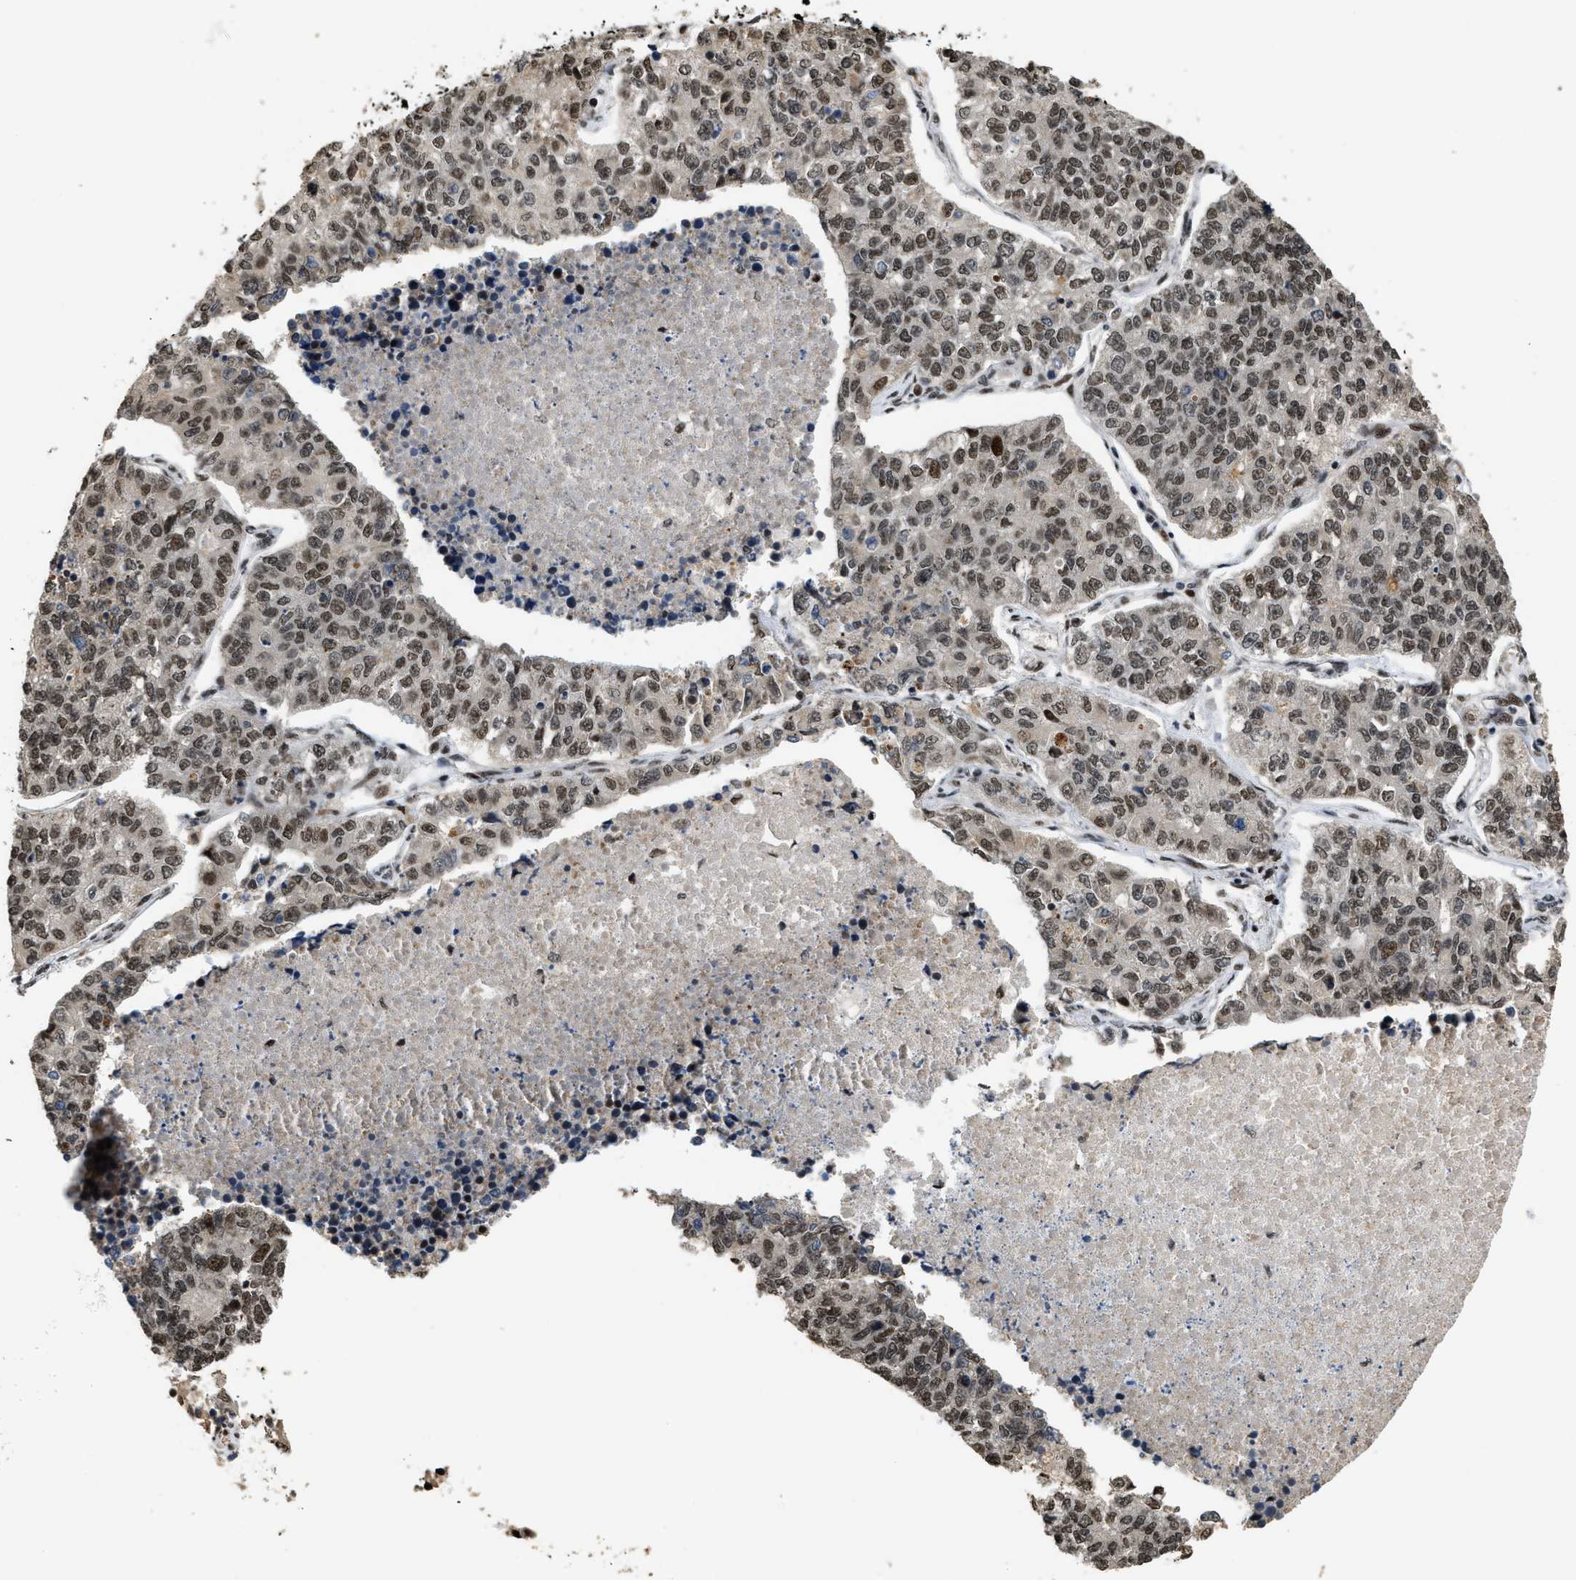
{"staining": {"intensity": "moderate", "quantity": ">75%", "location": "nuclear"}, "tissue": "lung cancer", "cell_type": "Tumor cells", "image_type": "cancer", "snomed": [{"axis": "morphology", "description": "Adenocarcinoma, NOS"}, {"axis": "topography", "description": "Lung"}], "caption": "A photomicrograph of adenocarcinoma (lung) stained for a protein displays moderate nuclear brown staining in tumor cells.", "gene": "SERTAD2", "patient": {"sex": "male", "age": 49}}